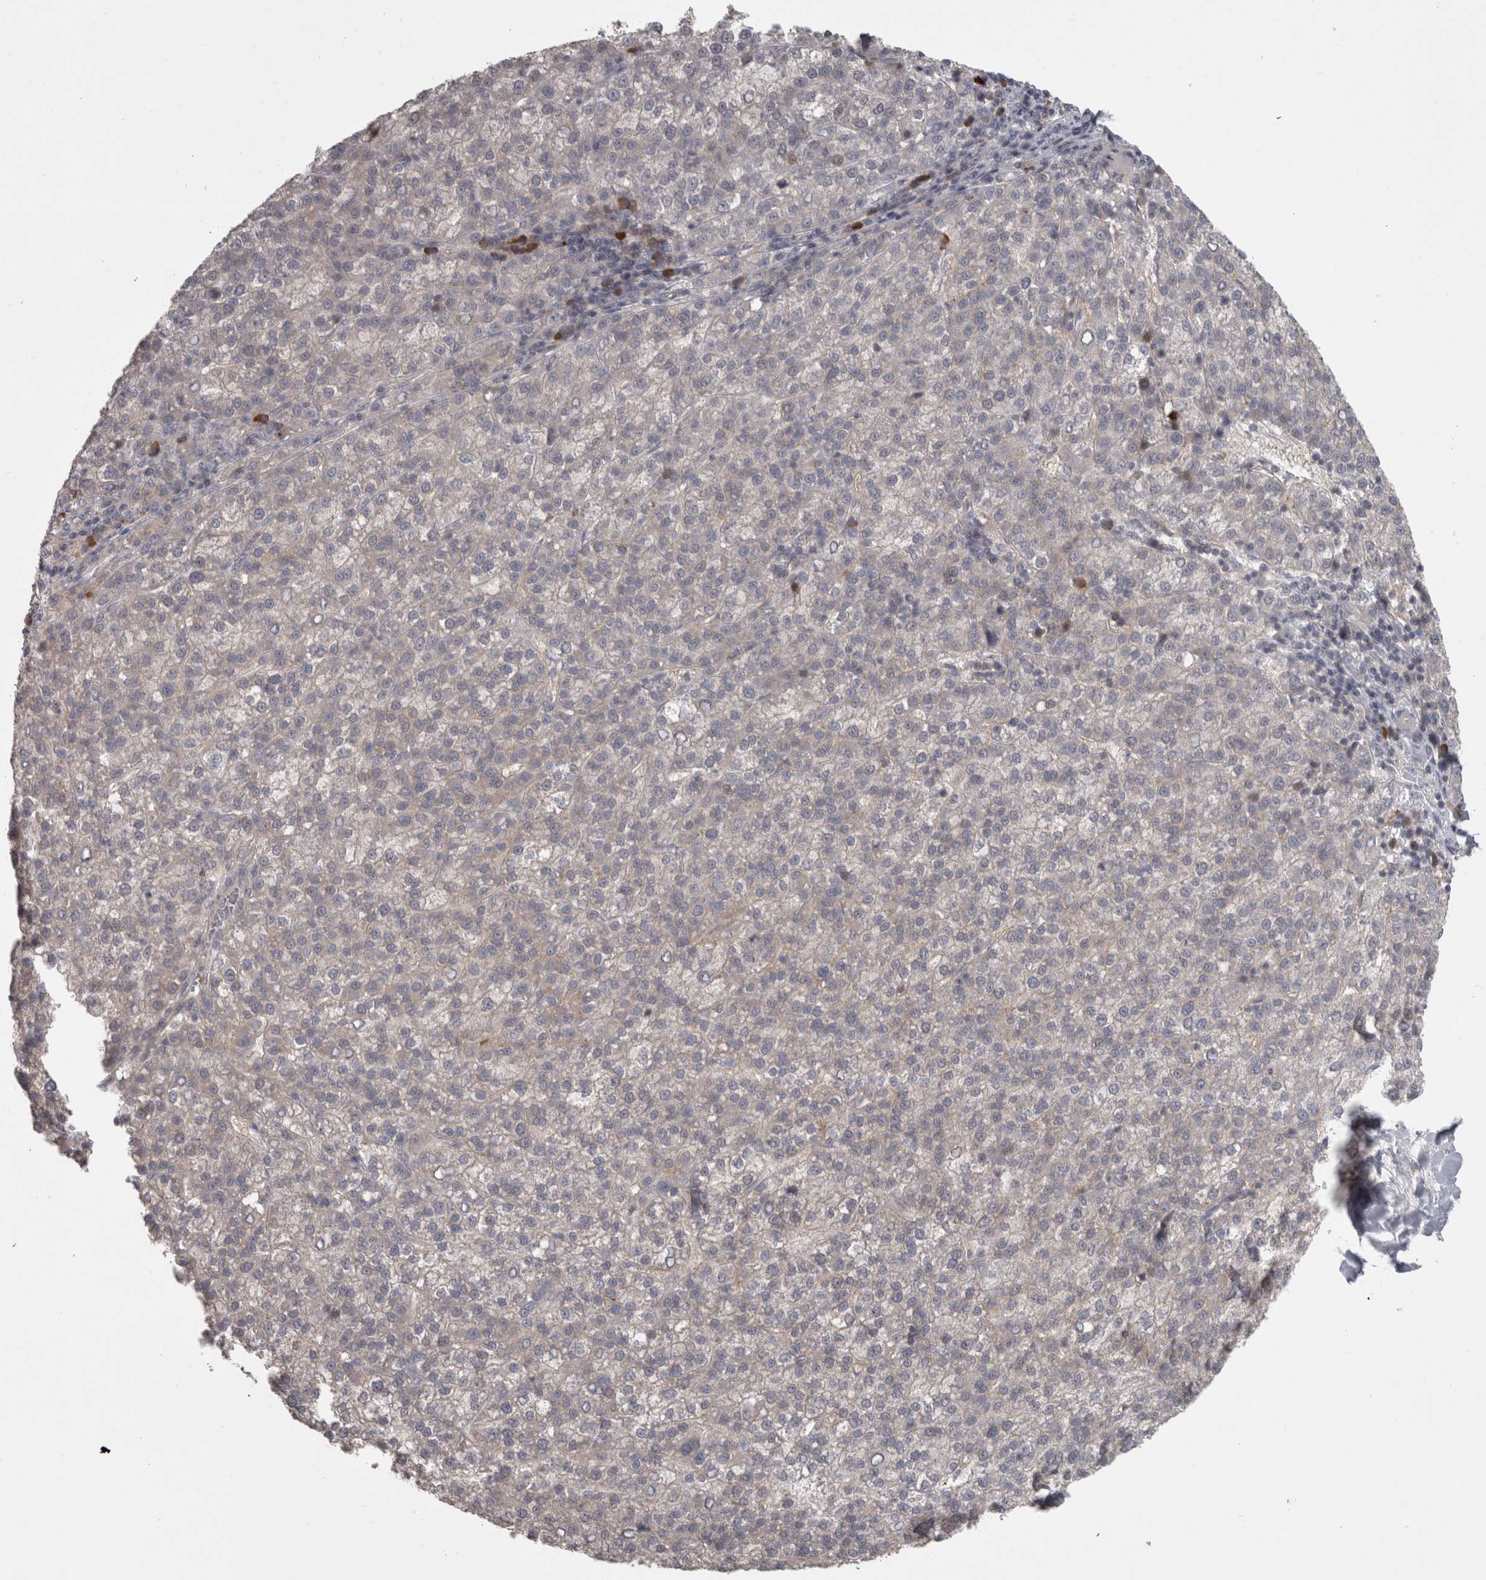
{"staining": {"intensity": "weak", "quantity": "<25%", "location": "cytoplasmic/membranous"}, "tissue": "liver cancer", "cell_type": "Tumor cells", "image_type": "cancer", "snomed": [{"axis": "morphology", "description": "Carcinoma, Hepatocellular, NOS"}, {"axis": "topography", "description": "Liver"}], "caption": "Histopathology image shows no protein expression in tumor cells of liver cancer (hepatocellular carcinoma) tissue.", "gene": "SLCO5A1", "patient": {"sex": "female", "age": 58}}